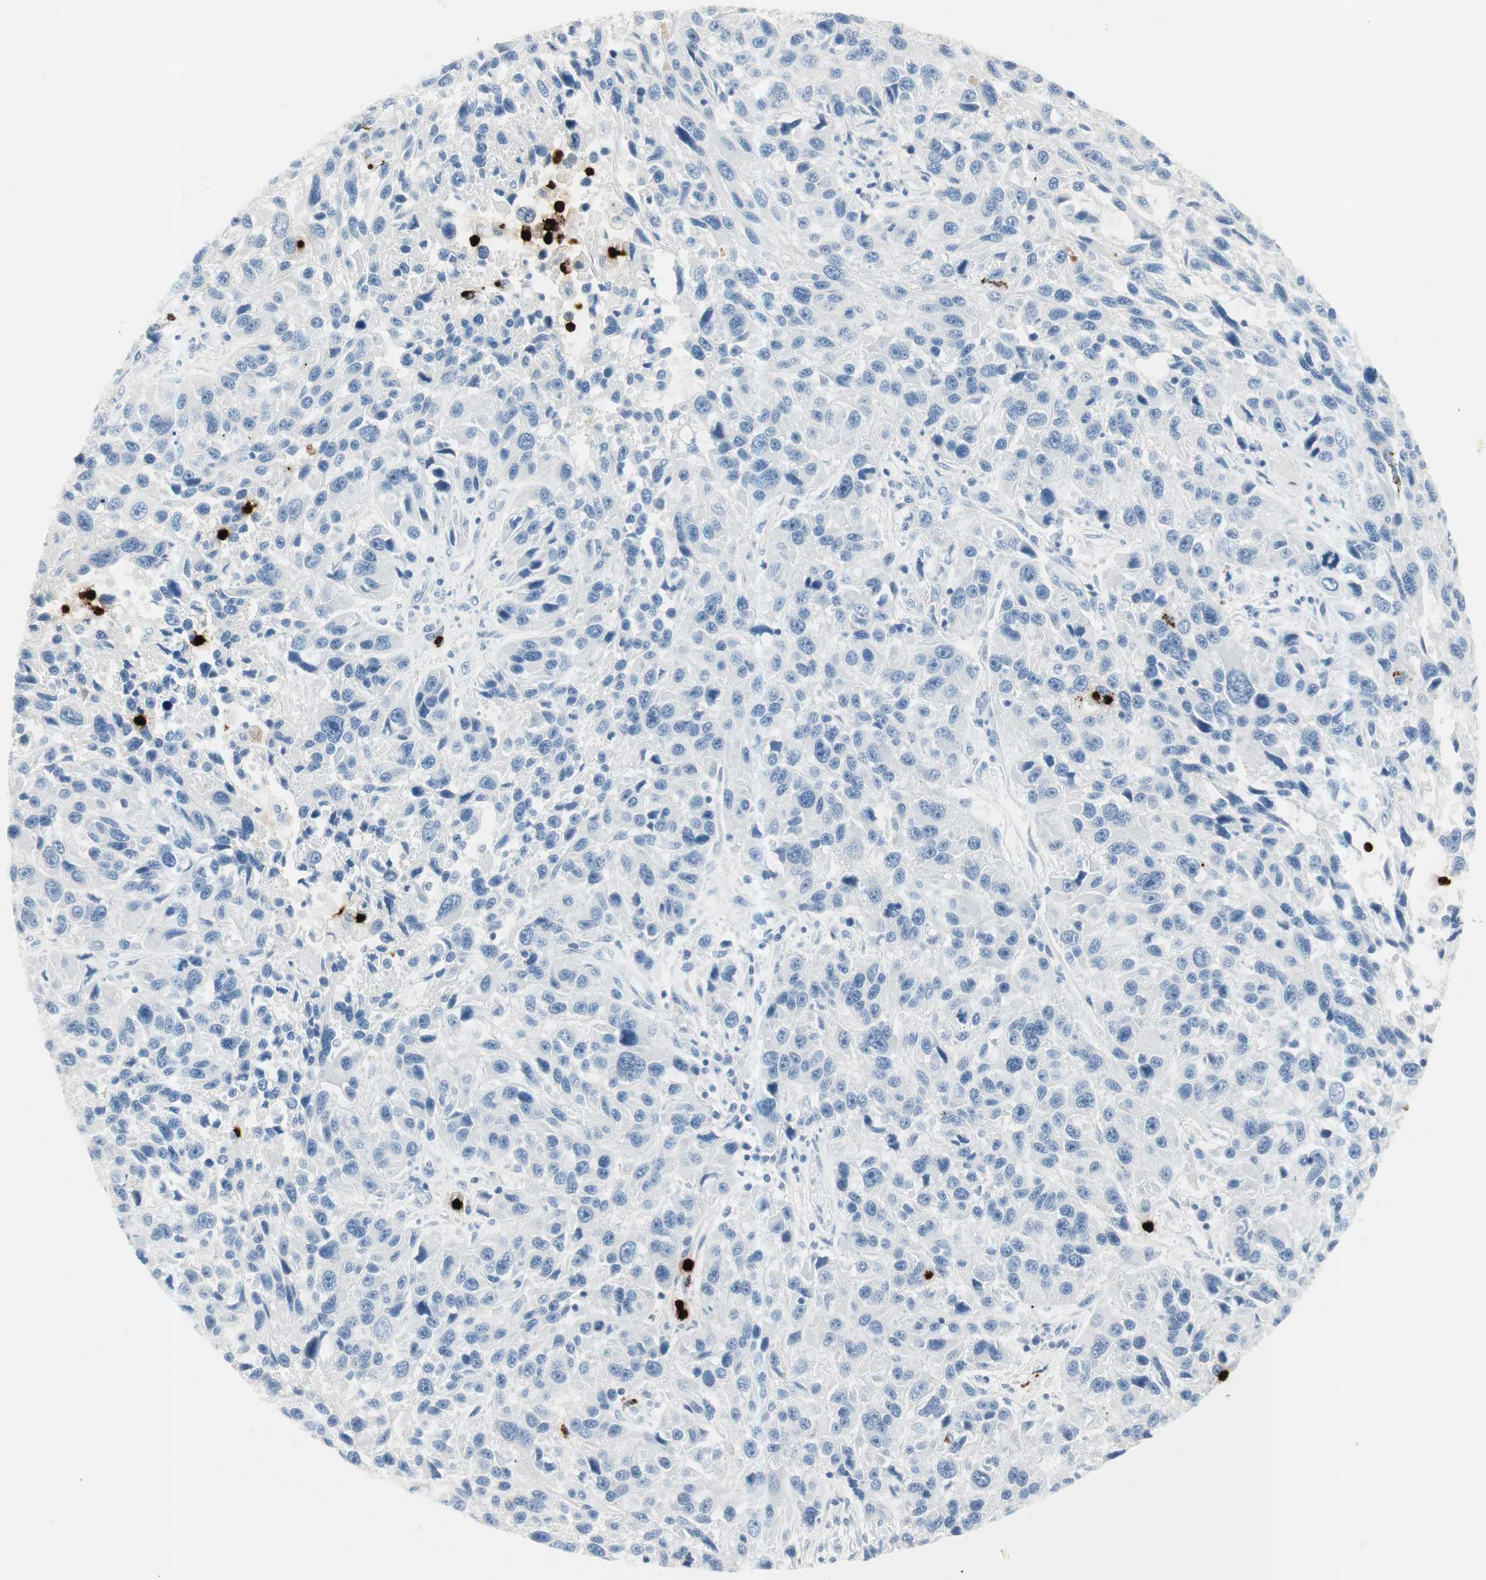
{"staining": {"intensity": "negative", "quantity": "none", "location": "none"}, "tissue": "melanoma", "cell_type": "Tumor cells", "image_type": "cancer", "snomed": [{"axis": "morphology", "description": "Malignant melanoma, NOS"}, {"axis": "topography", "description": "Skin"}], "caption": "IHC of human malignant melanoma reveals no expression in tumor cells.", "gene": "PRTN3", "patient": {"sex": "male", "age": 53}}